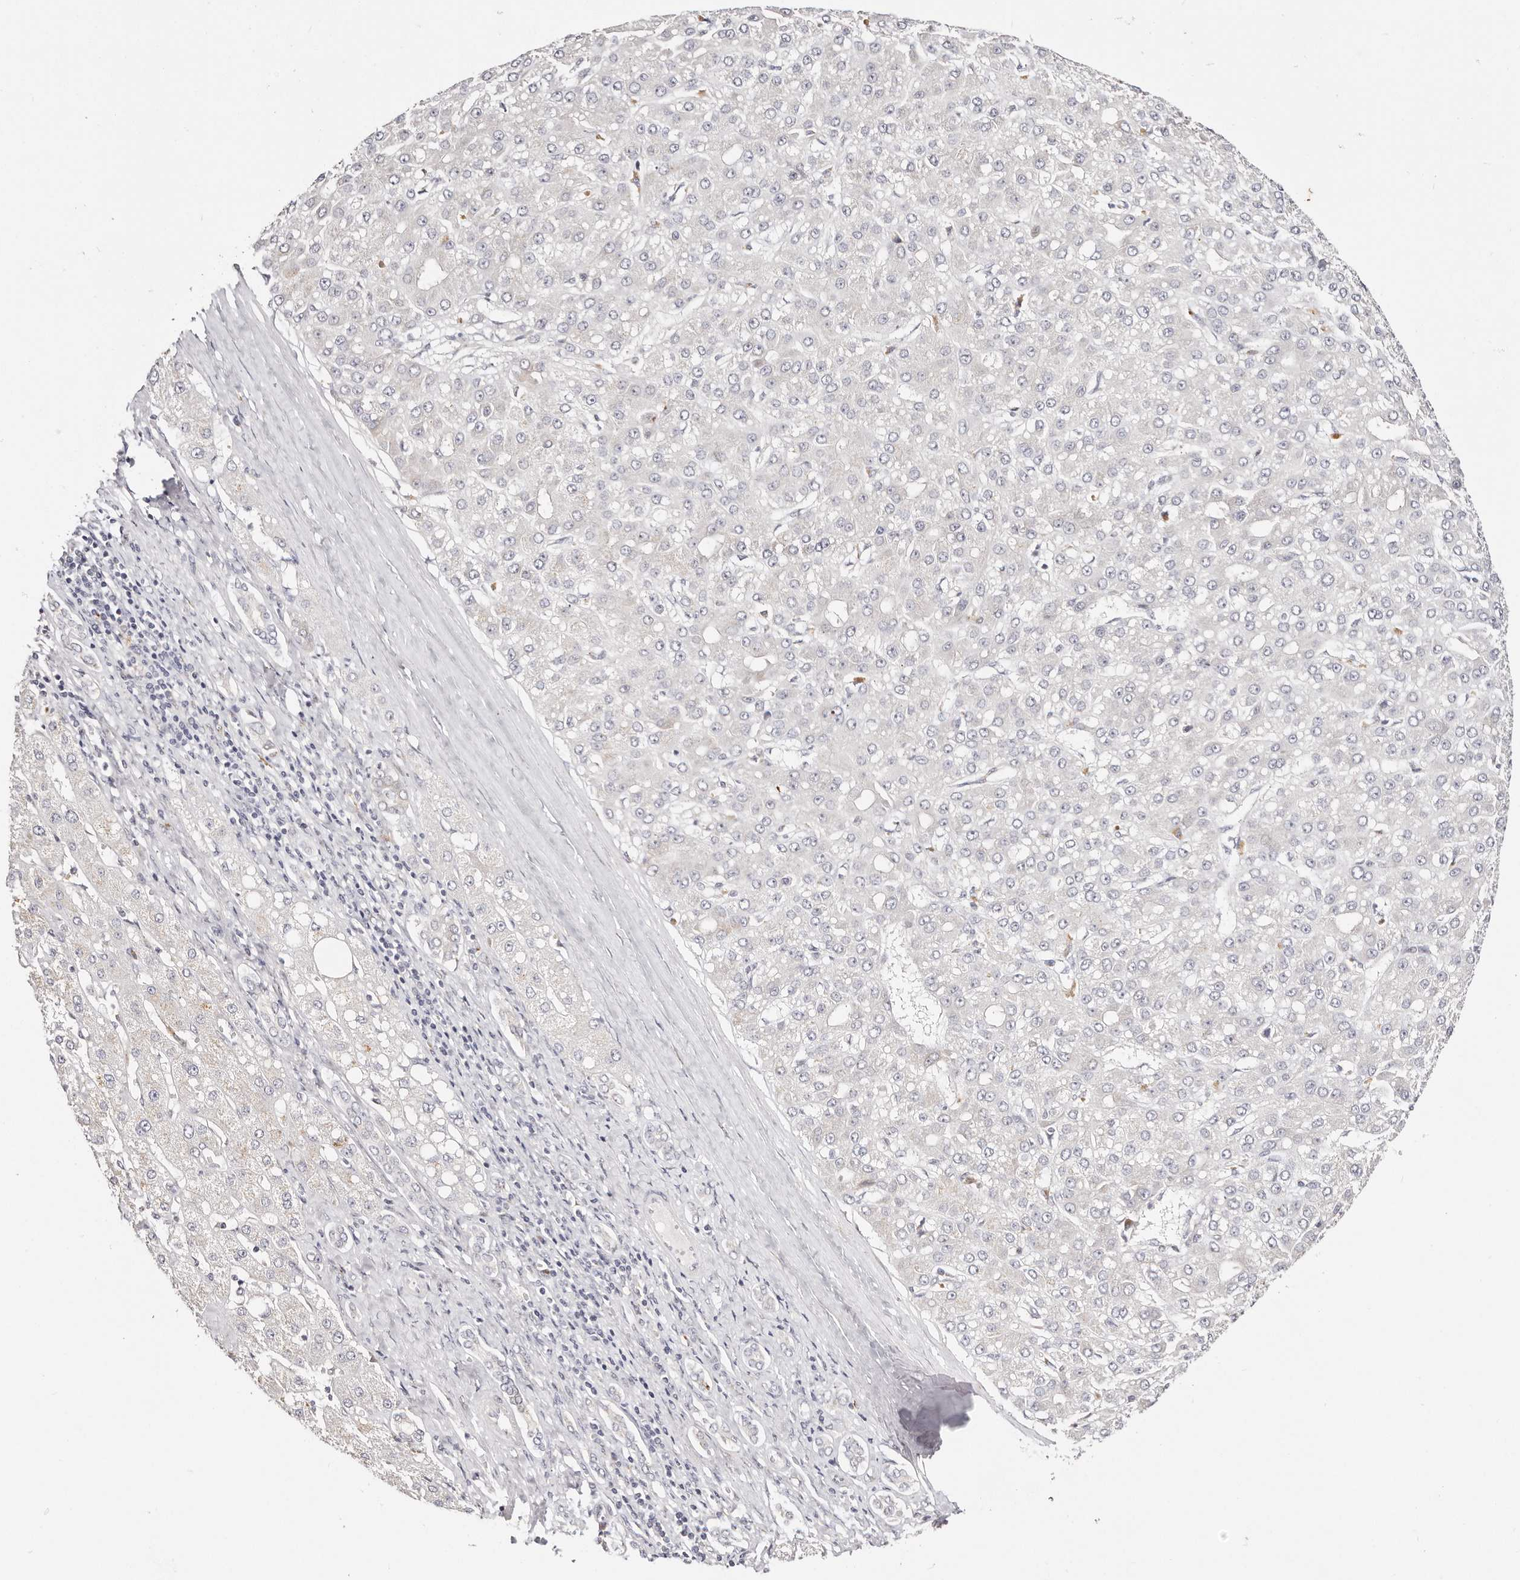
{"staining": {"intensity": "negative", "quantity": "none", "location": "none"}, "tissue": "liver cancer", "cell_type": "Tumor cells", "image_type": "cancer", "snomed": [{"axis": "morphology", "description": "Carcinoma, Hepatocellular, NOS"}, {"axis": "topography", "description": "Liver"}], "caption": "An immunohistochemistry (IHC) micrograph of liver cancer is shown. There is no staining in tumor cells of liver cancer.", "gene": "VIPAS39", "patient": {"sex": "male", "age": 67}}